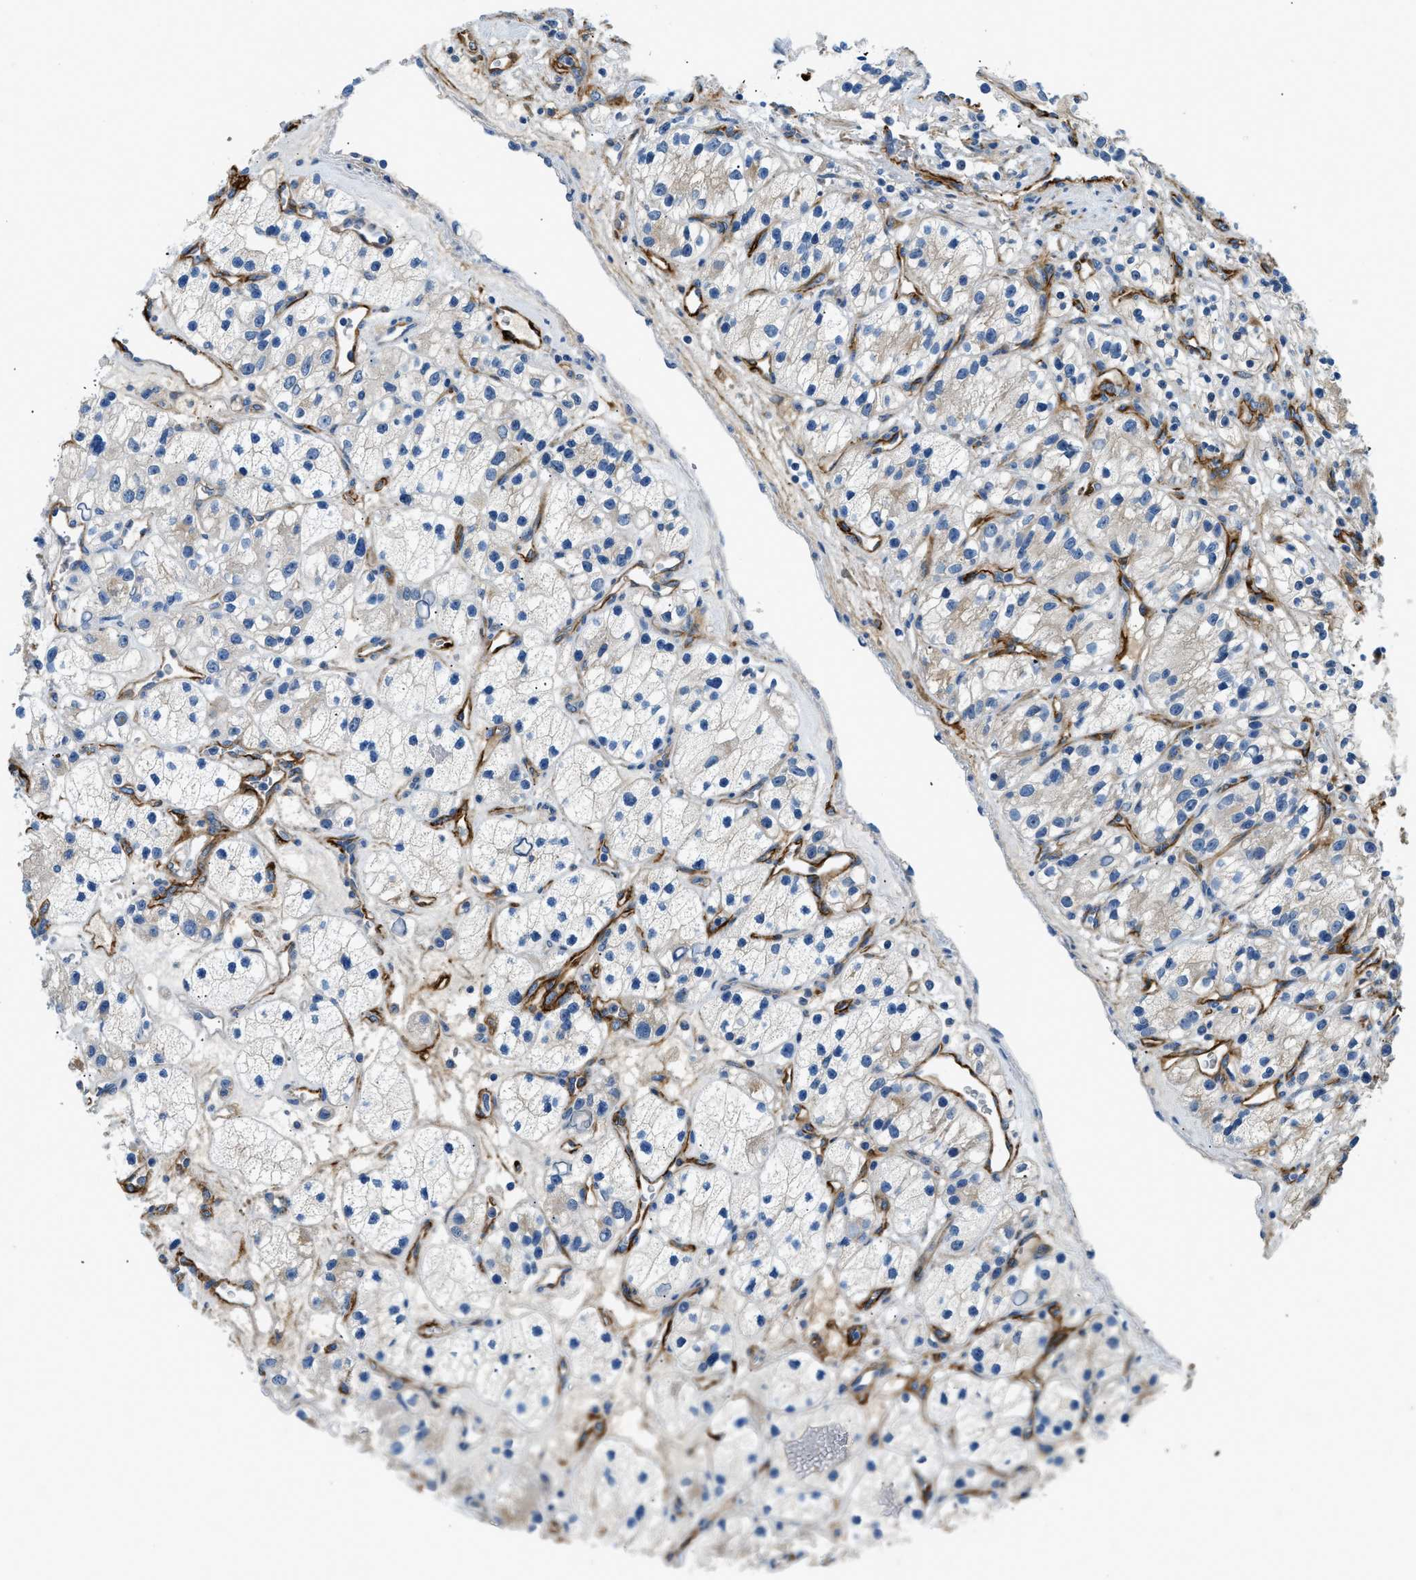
{"staining": {"intensity": "weak", "quantity": "25%-75%", "location": "cytoplasmic/membranous"}, "tissue": "renal cancer", "cell_type": "Tumor cells", "image_type": "cancer", "snomed": [{"axis": "morphology", "description": "Adenocarcinoma, NOS"}, {"axis": "topography", "description": "Kidney"}], "caption": "Immunohistochemical staining of human renal cancer (adenocarcinoma) shows weak cytoplasmic/membranous protein staining in about 25%-75% of tumor cells. The protein of interest is shown in brown color, while the nuclei are stained blue.", "gene": "COL15A1", "patient": {"sex": "female", "age": 57}}